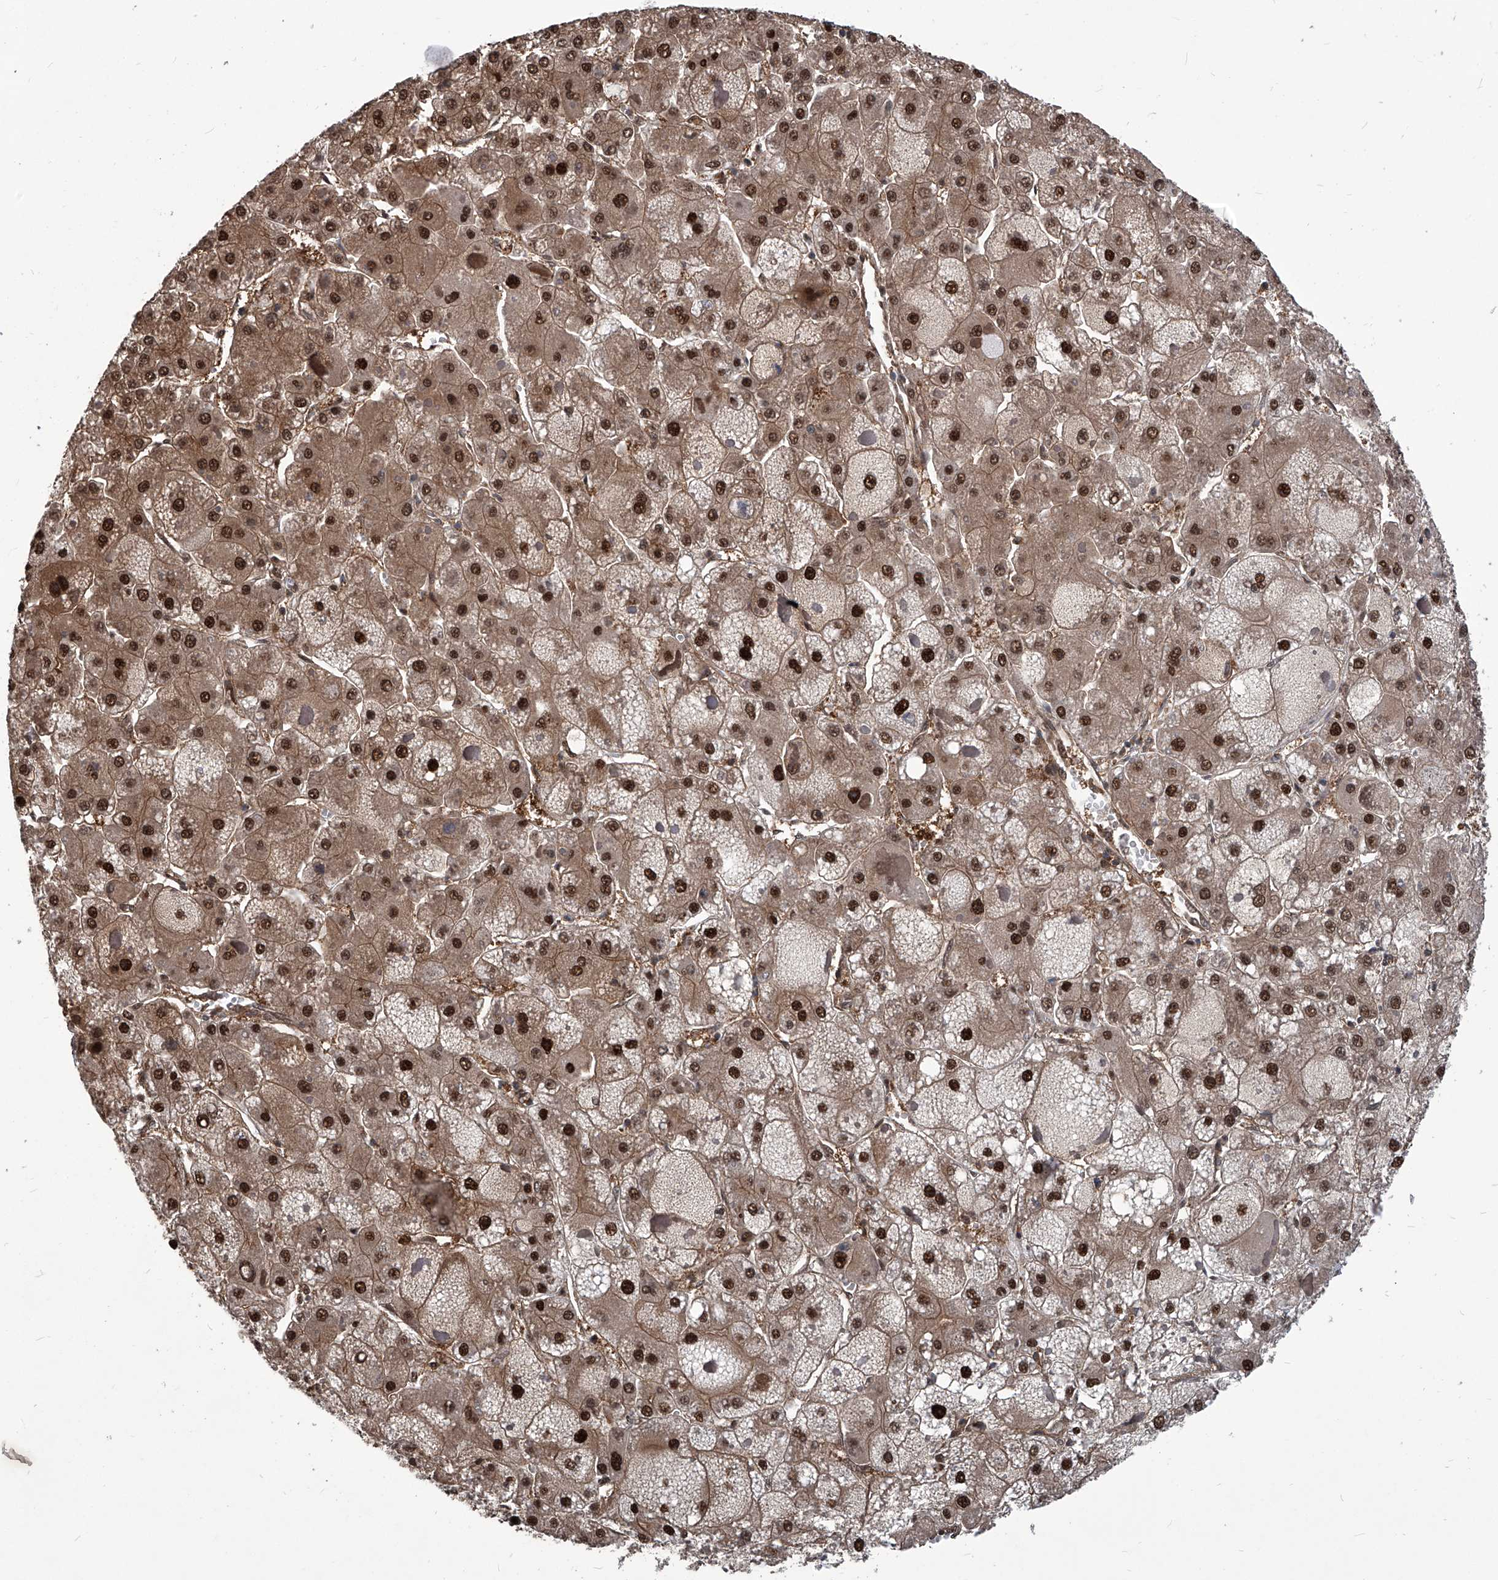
{"staining": {"intensity": "strong", "quantity": ">75%", "location": "cytoplasmic/membranous,nuclear"}, "tissue": "liver cancer", "cell_type": "Tumor cells", "image_type": "cancer", "snomed": [{"axis": "morphology", "description": "Carcinoma, Hepatocellular, NOS"}, {"axis": "topography", "description": "Liver"}], "caption": "A high-resolution histopathology image shows immunohistochemistry staining of liver cancer, which shows strong cytoplasmic/membranous and nuclear expression in about >75% of tumor cells.", "gene": "PSMB1", "patient": {"sex": "female", "age": 73}}